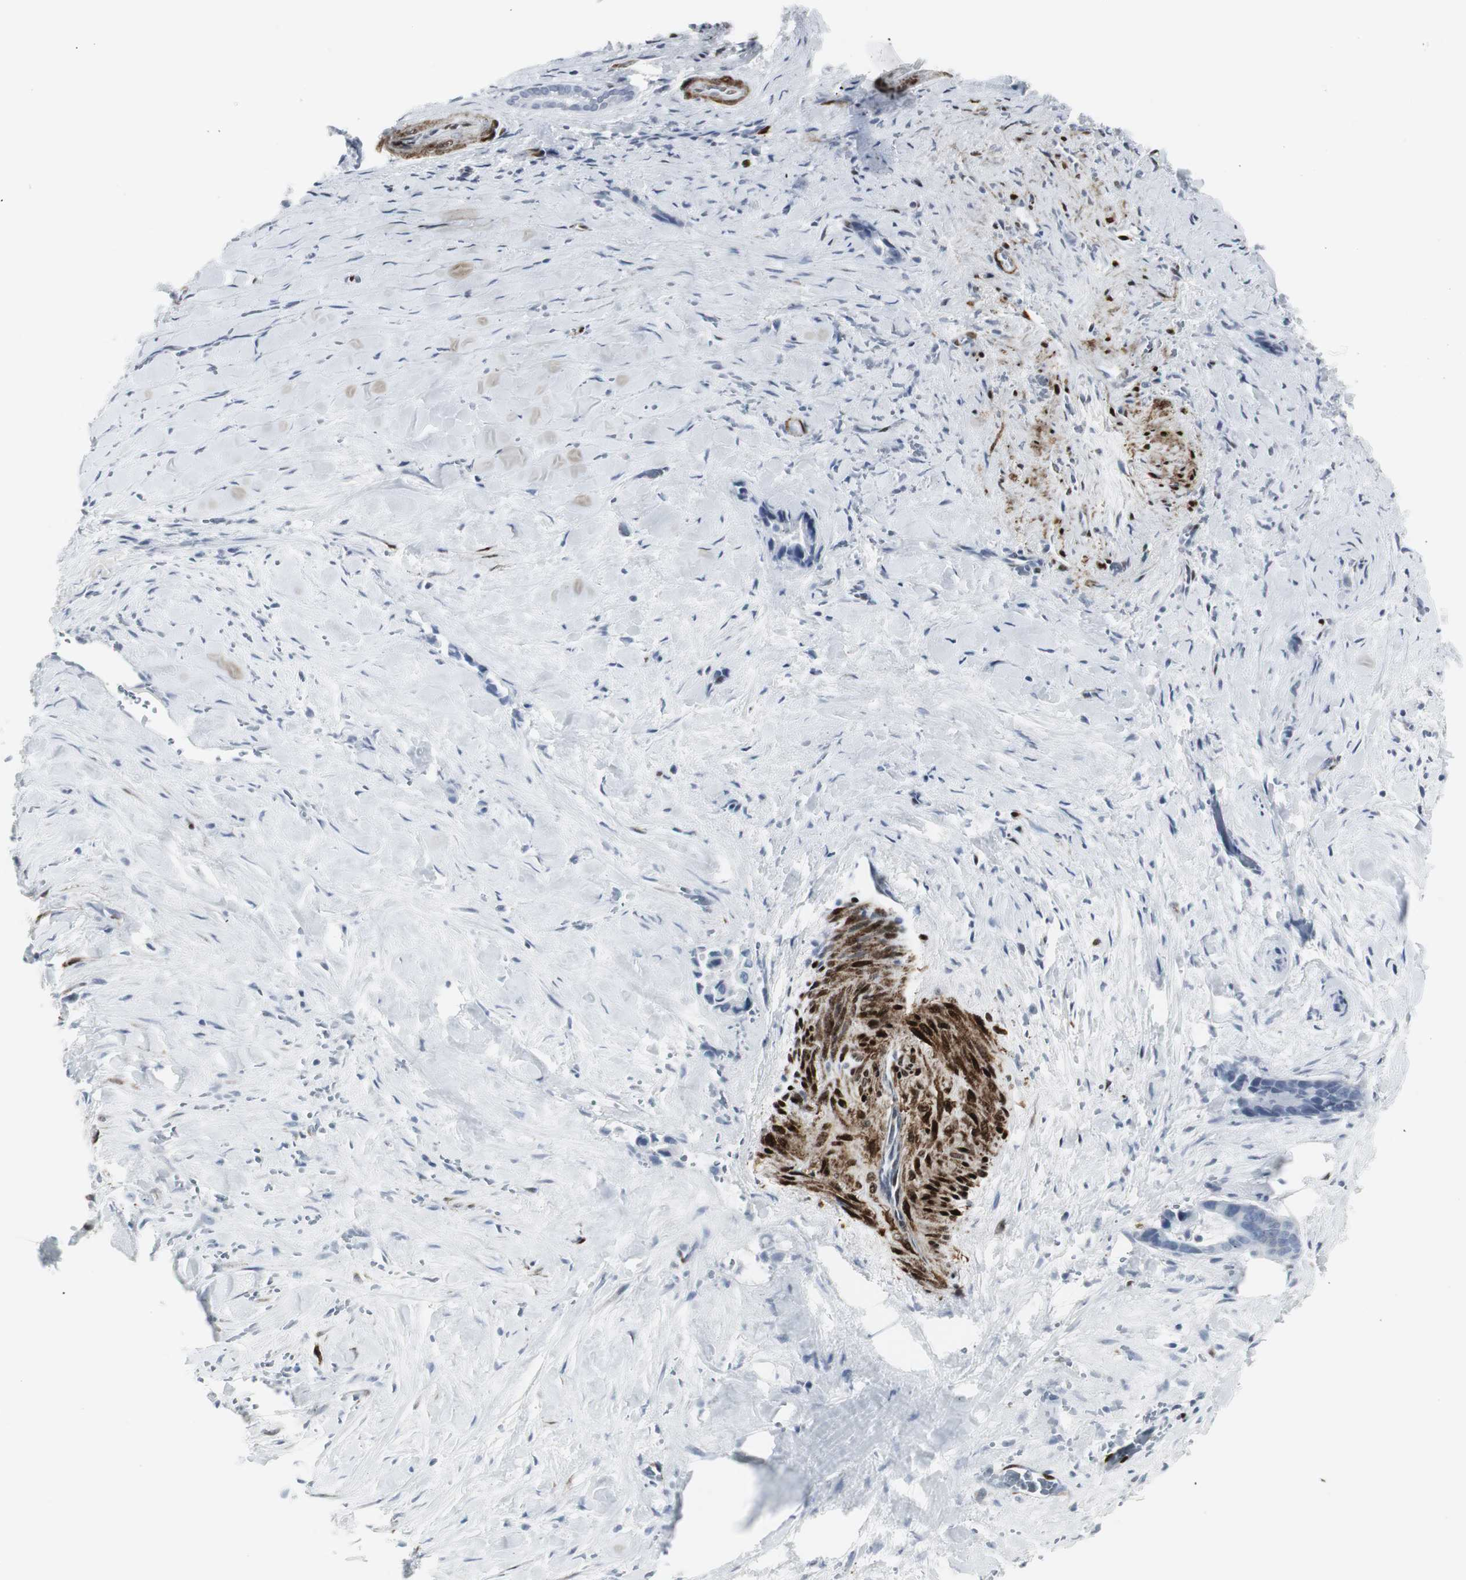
{"staining": {"intensity": "negative", "quantity": "none", "location": "none"}, "tissue": "liver cancer", "cell_type": "Tumor cells", "image_type": "cancer", "snomed": [{"axis": "morphology", "description": "Cholangiocarcinoma"}, {"axis": "topography", "description": "Liver"}], "caption": "Immunohistochemistry (IHC) of liver cancer (cholangiocarcinoma) reveals no expression in tumor cells.", "gene": "PPP1R14A", "patient": {"sex": "female", "age": 55}}